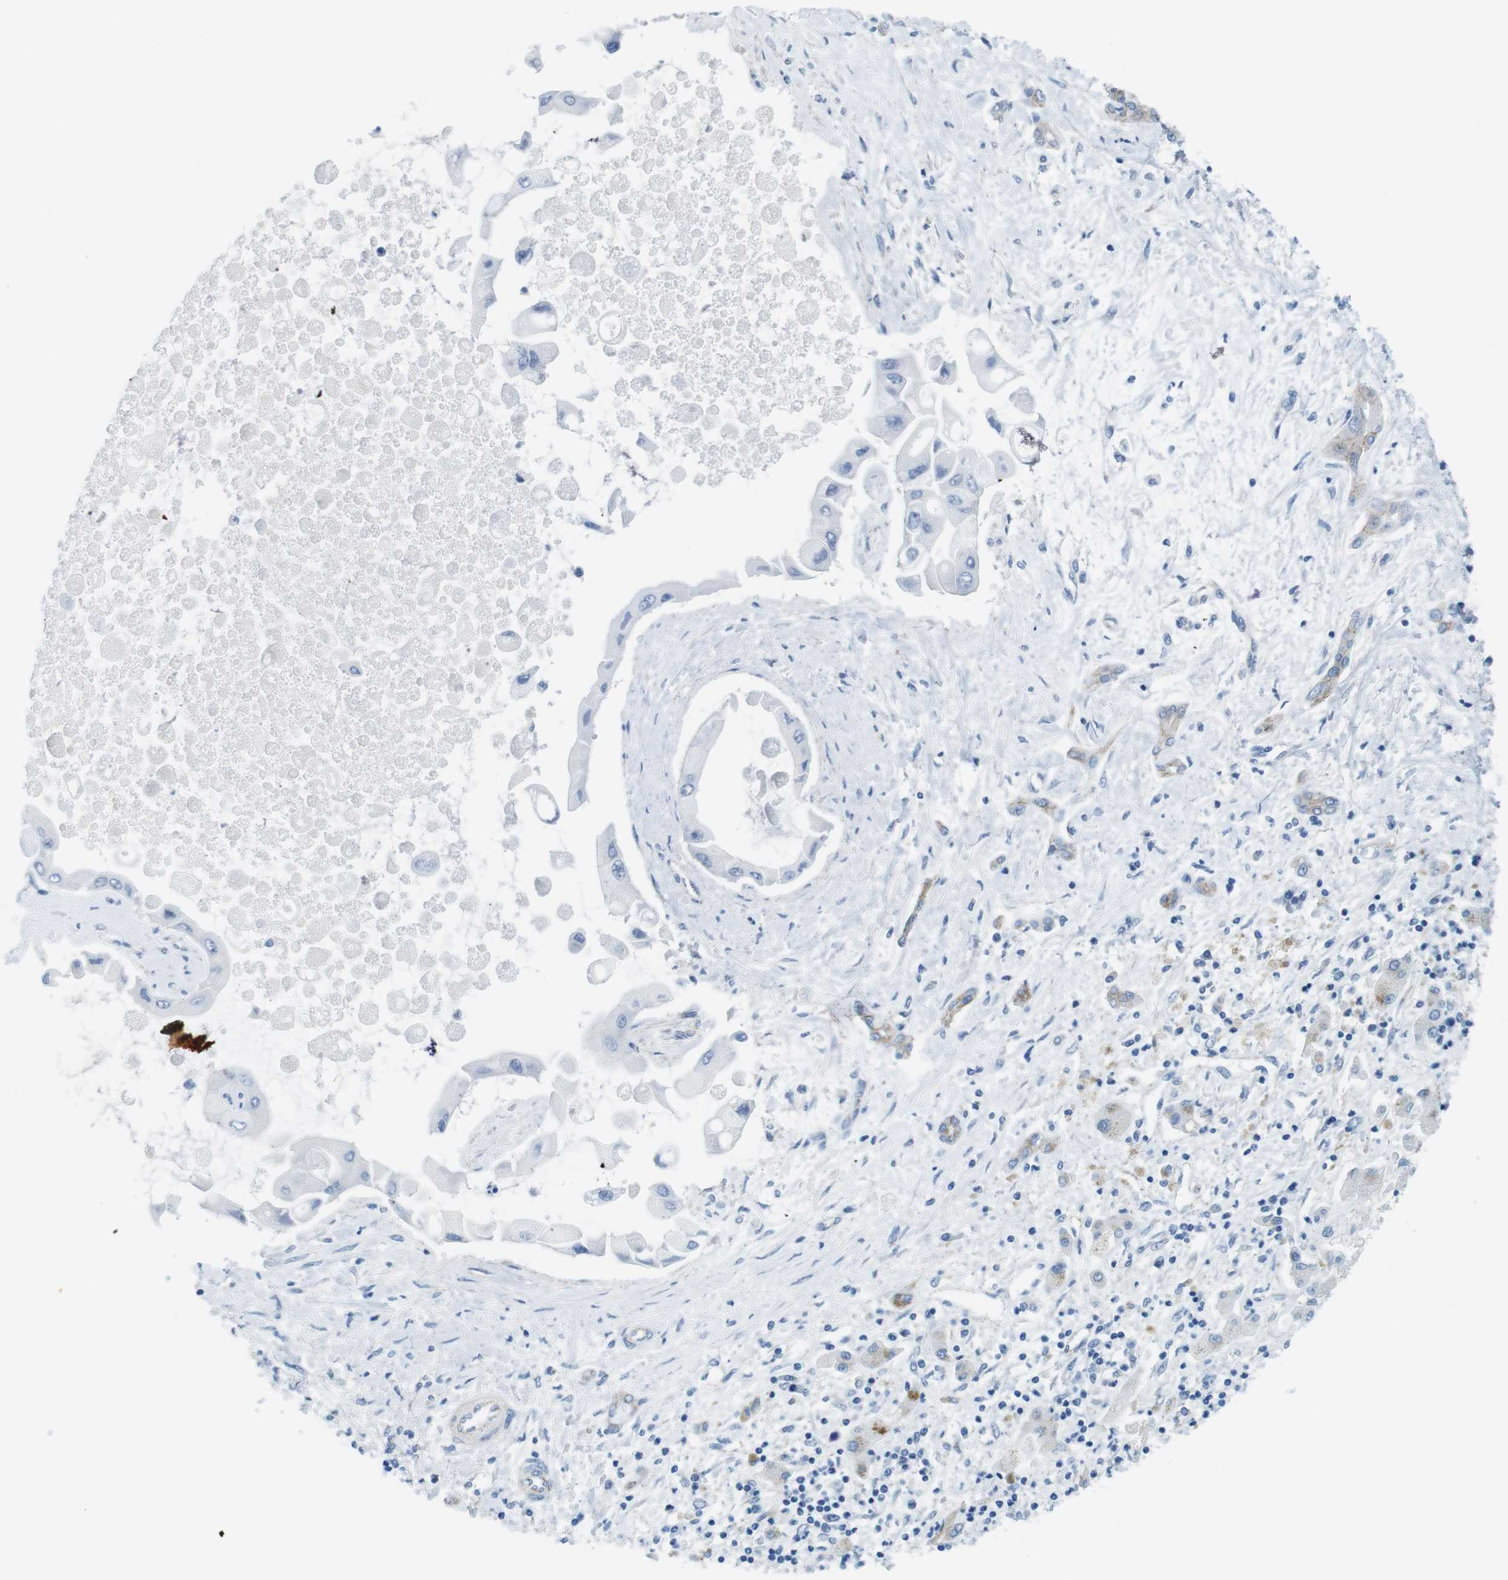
{"staining": {"intensity": "negative", "quantity": "none", "location": "none"}, "tissue": "liver cancer", "cell_type": "Tumor cells", "image_type": "cancer", "snomed": [{"axis": "morphology", "description": "Cholangiocarcinoma"}, {"axis": "topography", "description": "Liver"}], "caption": "The IHC image has no significant positivity in tumor cells of liver cancer tissue. Brightfield microscopy of immunohistochemistry stained with DAB (3,3'-diaminobenzidine) (brown) and hematoxylin (blue), captured at high magnification.", "gene": "SLC6A6", "patient": {"sex": "male", "age": 50}}